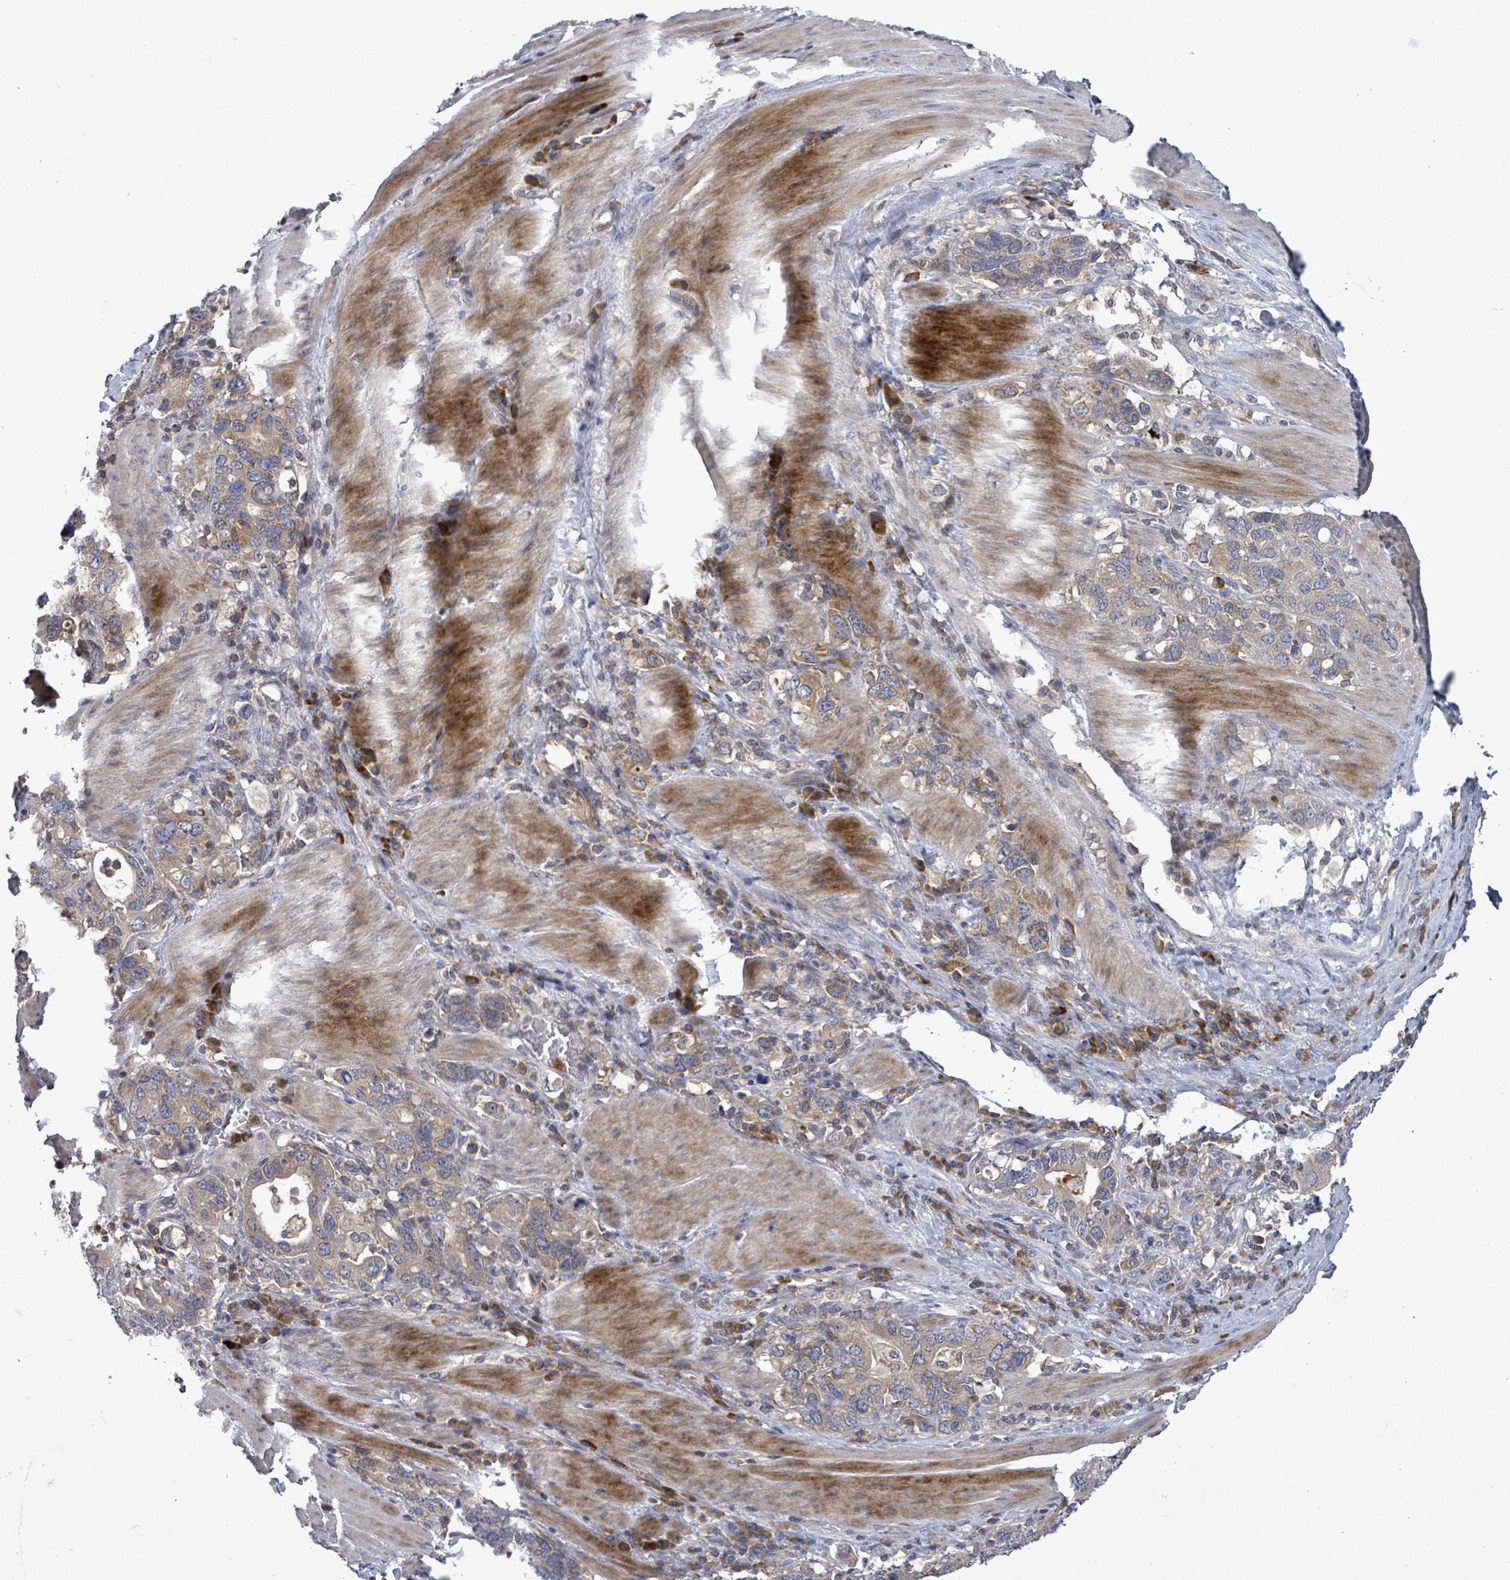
{"staining": {"intensity": "weak", "quantity": "25%-75%", "location": "cytoplasmic/membranous"}, "tissue": "stomach cancer", "cell_type": "Tumor cells", "image_type": "cancer", "snomed": [{"axis": "morphology", "description": "Adenocarcinoma, NOS"}, {"axis": "topography", "description": "Stomach, upper"}, {"axis": "topography", "description": "Stomach"}], "caption": "Protein staining by IHC displays weak cytoplasmic/membranous expression in approximately 25%-75% of tumor cells in adenocarcinoma (stomach).", "gene": "SERPINE3", "patient": {"sex": "male", "age": 62}}